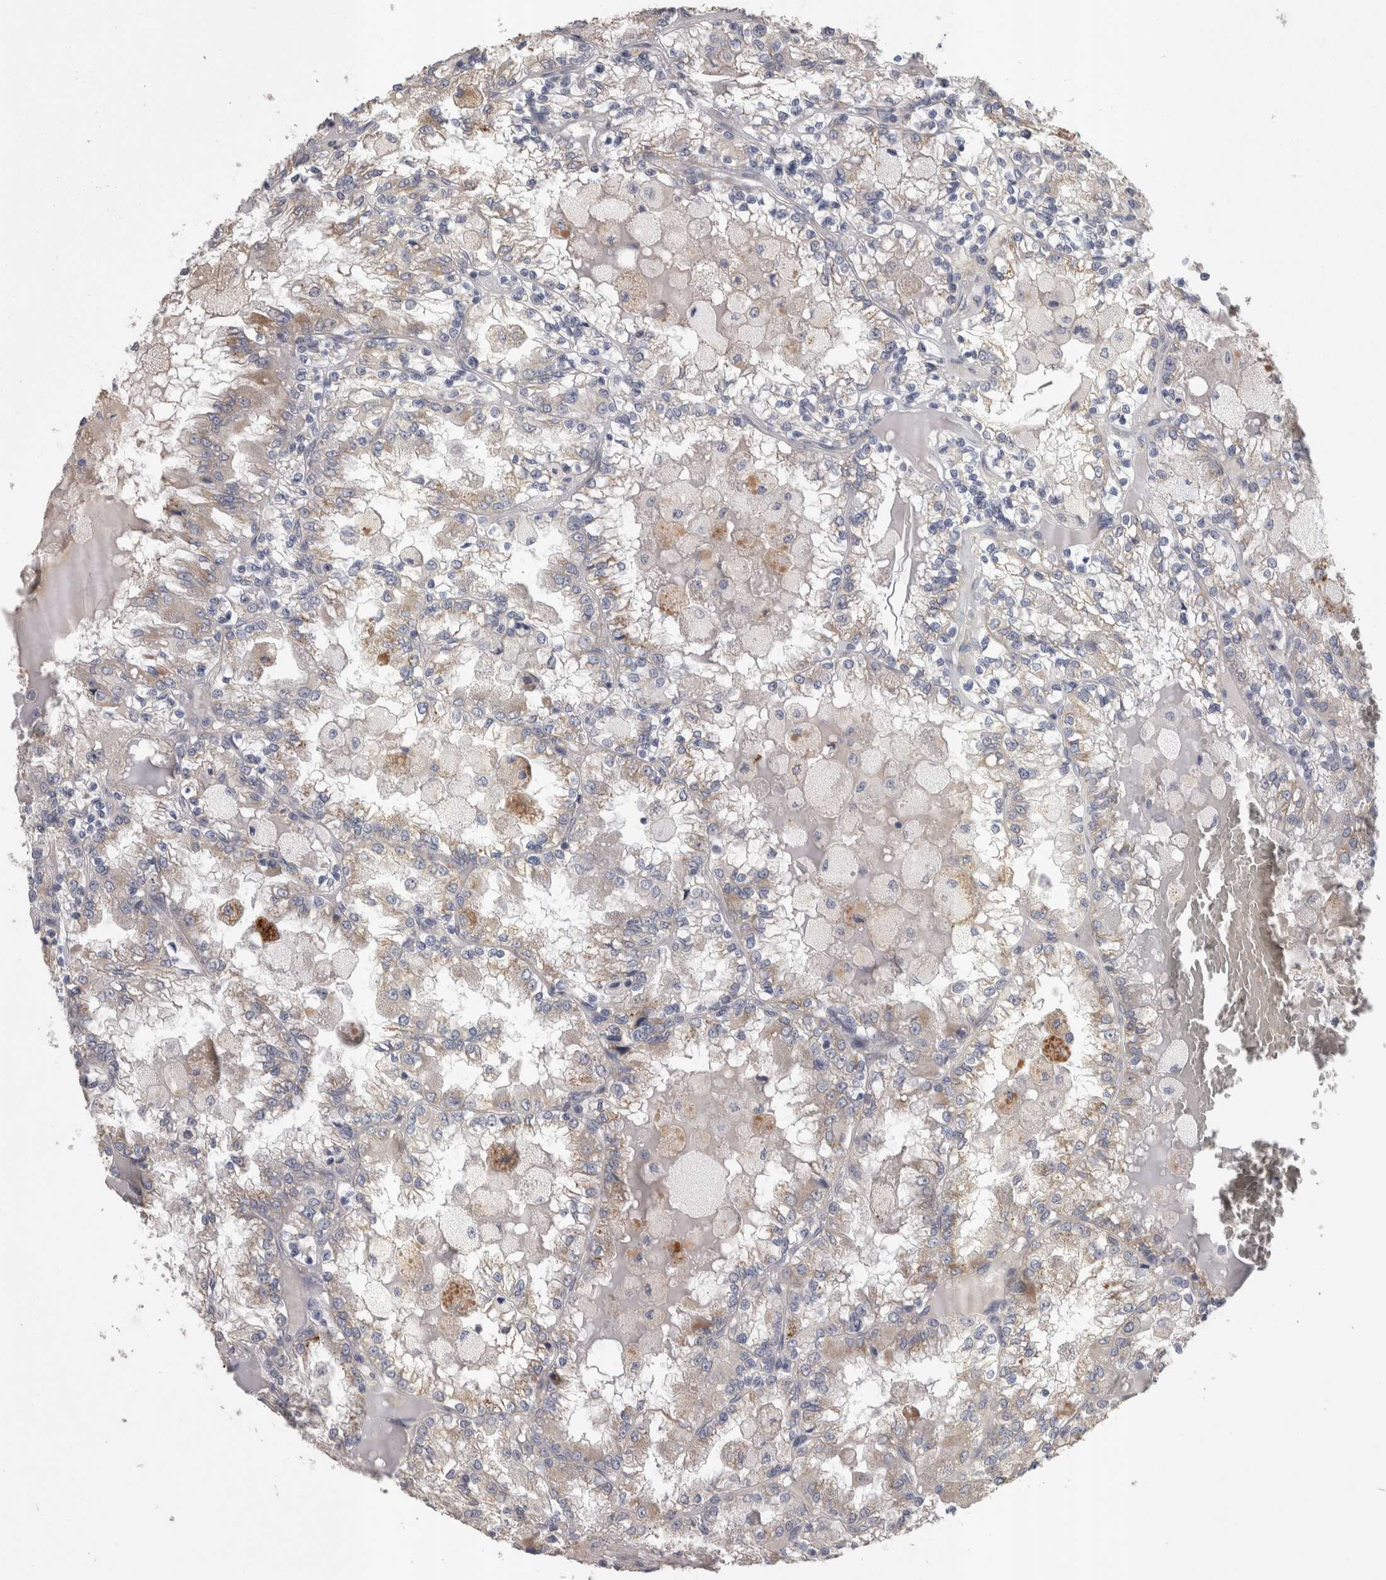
{"staining": {"intensity": "negative", "quantity": "none", "location": "none"}, "tissue": "renal cancer", "cell_type": "Tumor cells", "image_type": "cancer", "snomed": [{"axis": "morphology", "description": "Adenocarcinoma, NOS"}, {"axis": "topography", "description": "Kidney"}], "caption": "A histopathology image of renal cancer stained for a protein displays no brown staining in tumor cells.", "gene": "STC1", "patient": {"sex": "female", "age": 56}}